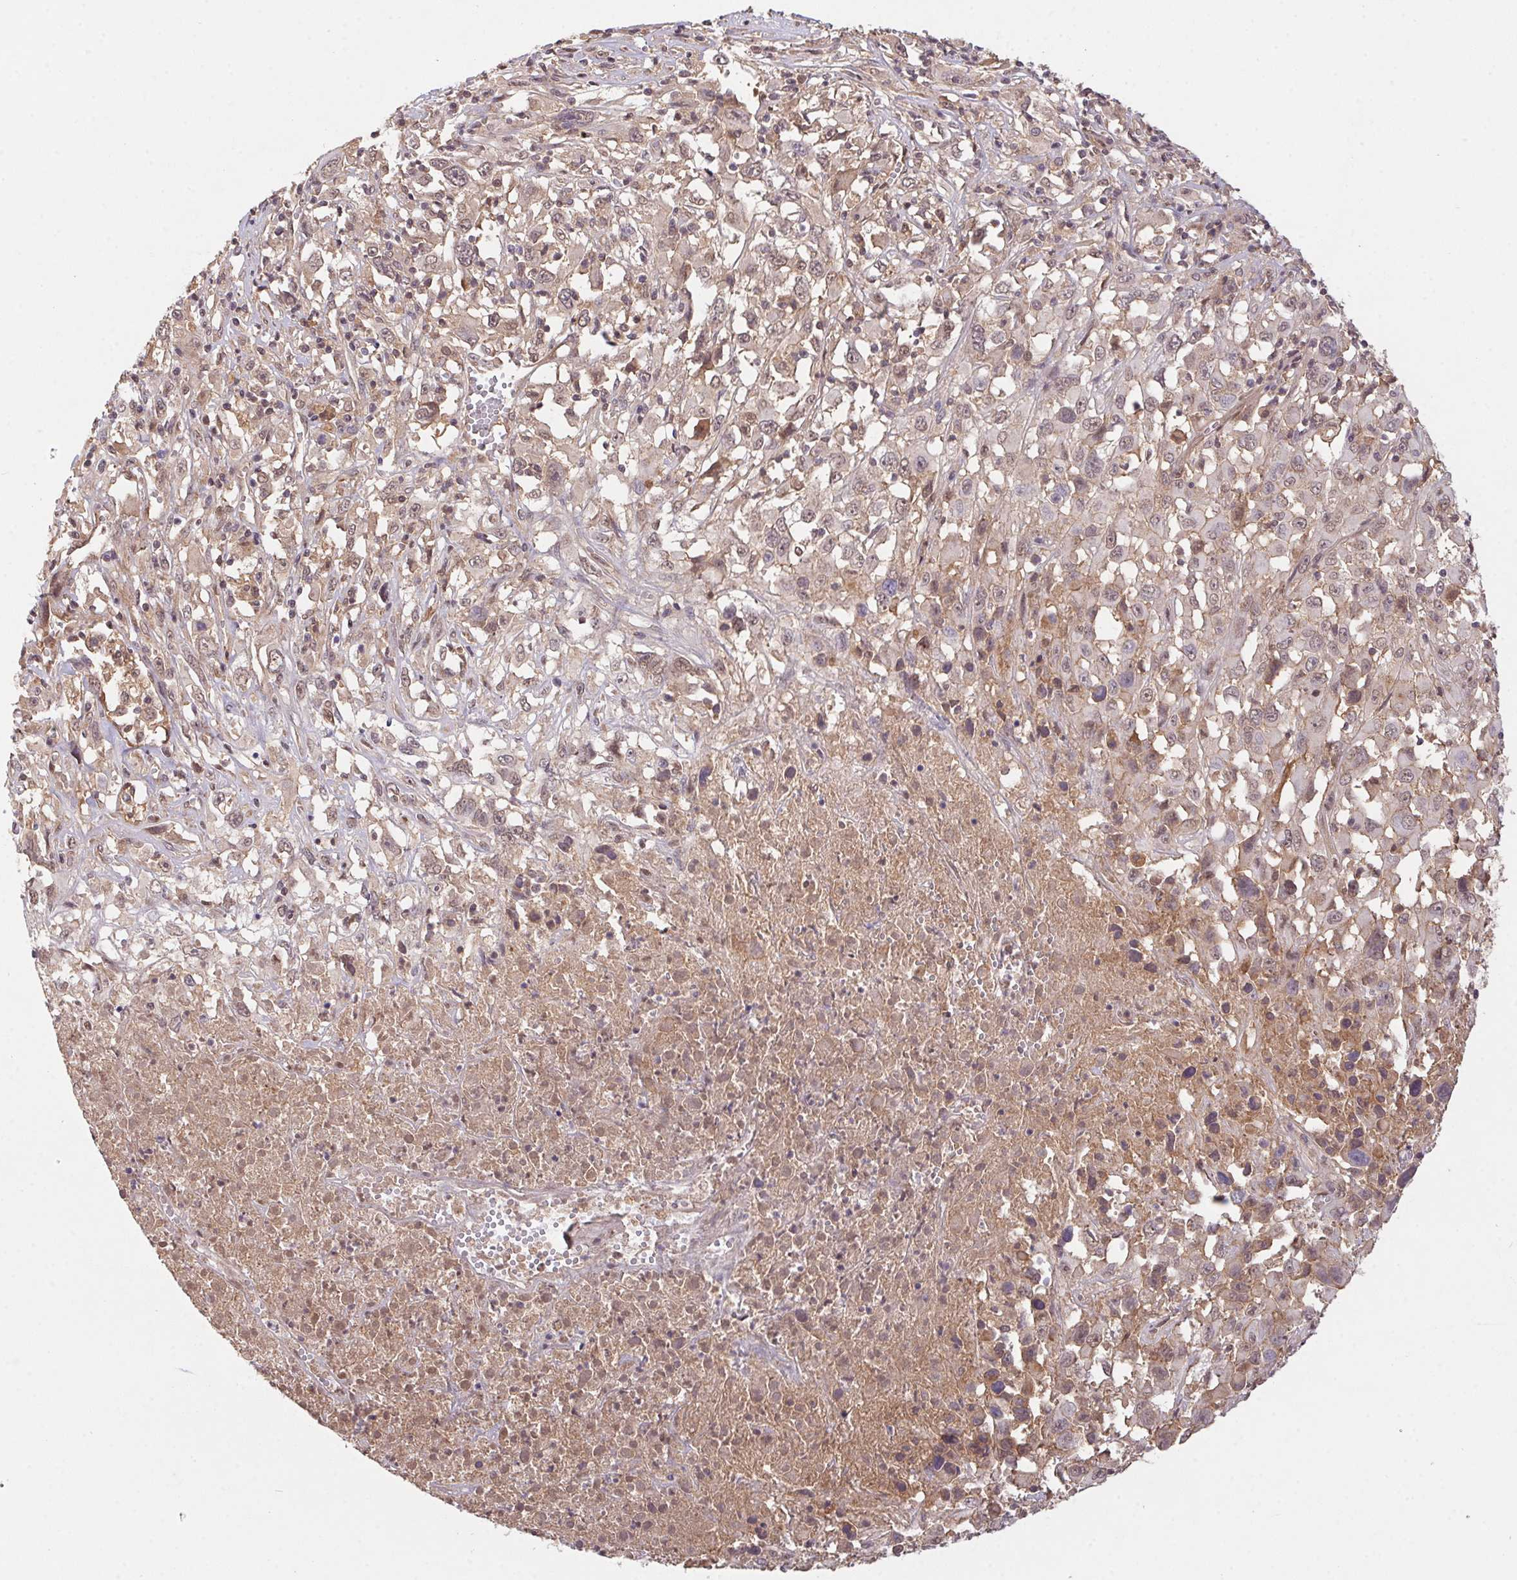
{"staining": {"intensity": "weak", "quantity": "25%-75%", "location": "cytoplasmic/membranous,nuclear"}, "tissue": "melanoma", "cell_type": "Tumor cells", "image_type": "cancer", "snomed": [{"axis": "morphology", "description": "Malignant melanoma, Metastatic site"}, {"axis": "topography", "description": "Soft tissue"}], "caption": "Malignant melanoma (metastatic site) stained with DAB IHC exhibits low levels of weak cytoplasmic/membranous and nuclear staining in about 25%-75% of tumor cells. The staining was performed using DAB, with brown indicating positive protein expression. Nuclei are stained blue with hematoxylin.", "gene": "SLC52A2", "patient": {"sex": "male", "age": 50}}